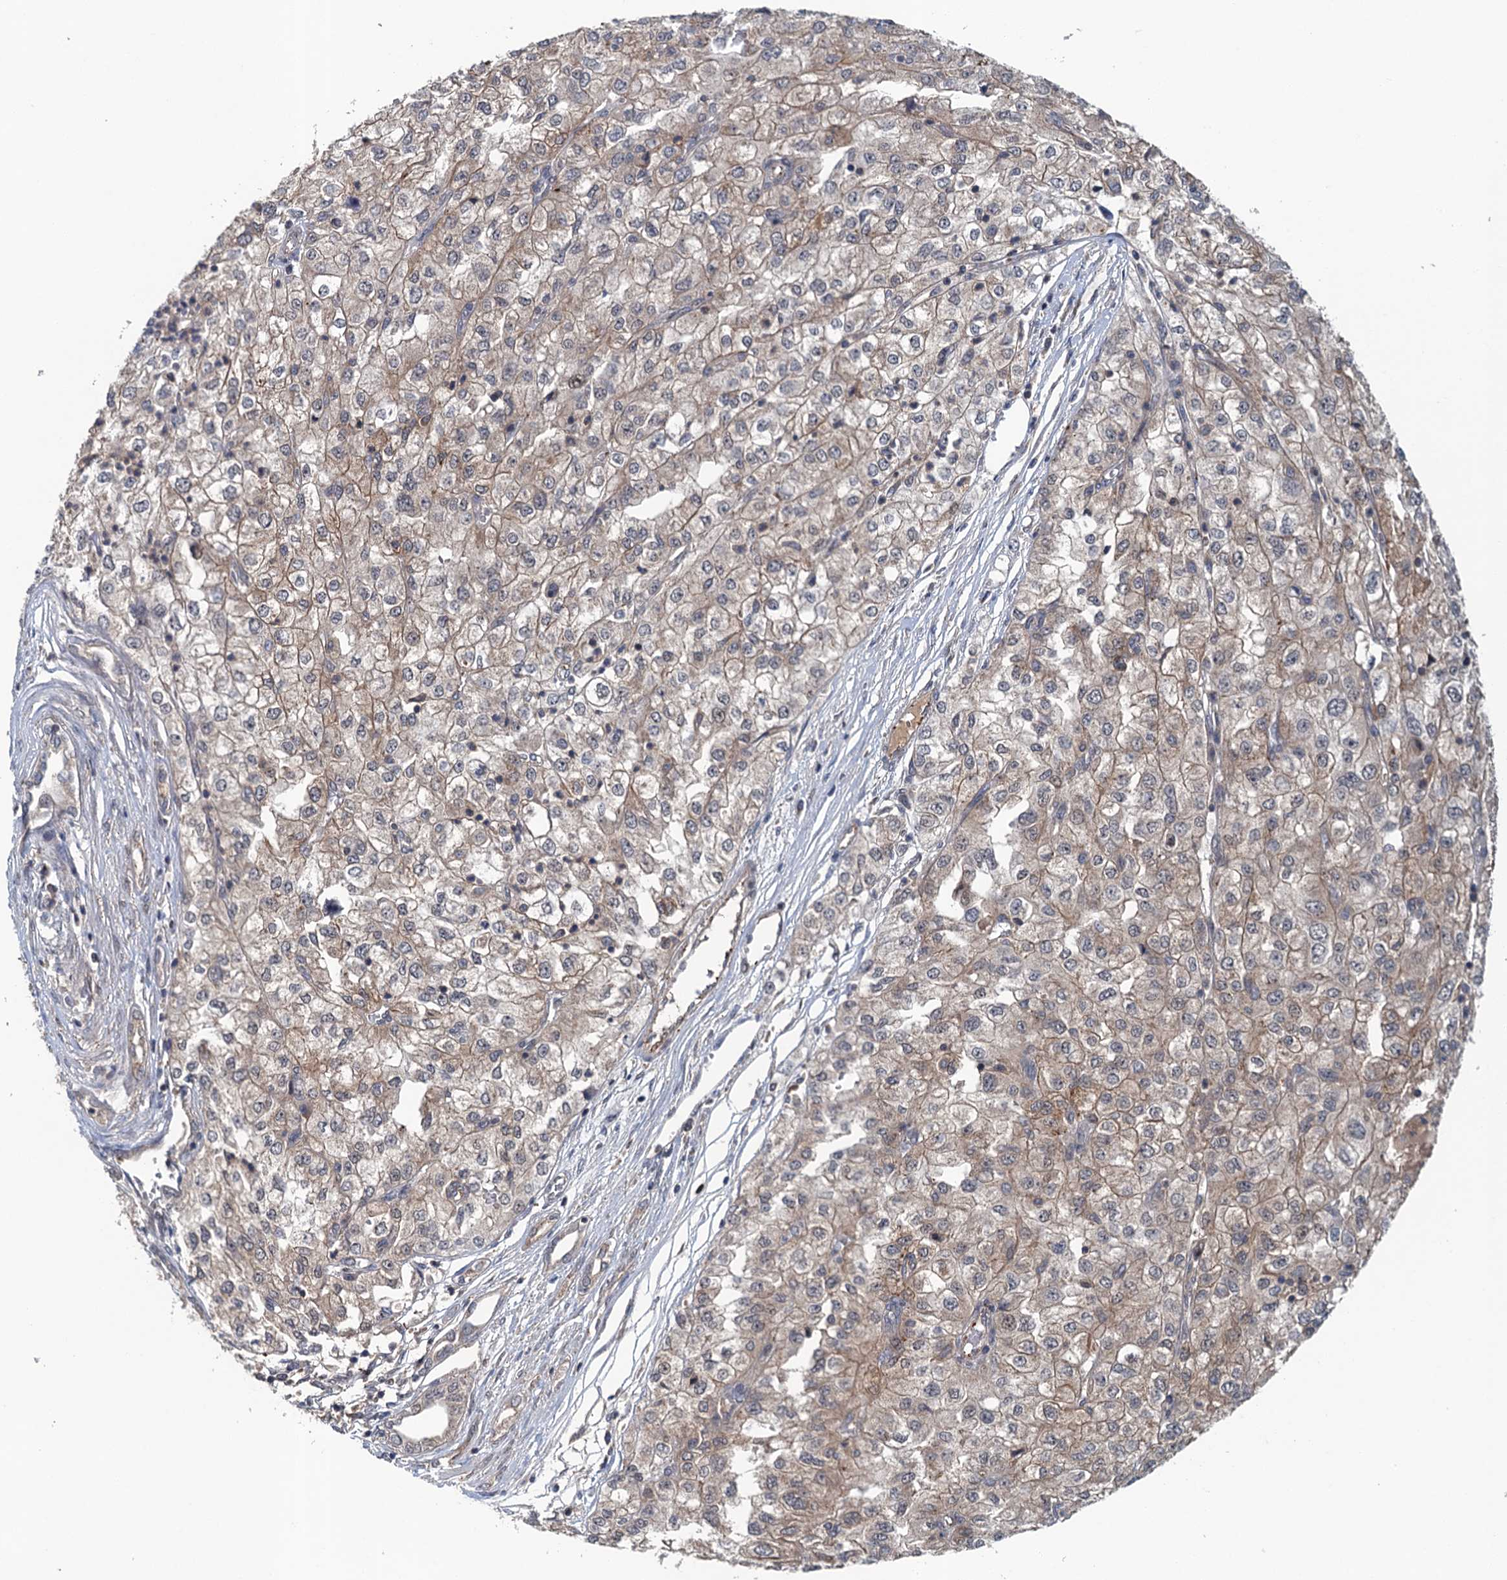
{"staining": {"intensity": "moderate", "quantity": "25%-75%", "location": "cytoplasmic/membranous"}, "tissue": "renal cancer", "cell_type": "Tumor cells", "image_type": "cancer", "snomed": [{"axis": "morphology", "description": "Adenocarcinoma, NOS"}, {"axis": "topography", "description": "Kidney"}], "caption": "The immunohistochemical stain labels moderate cytoplasmic/membranous expression in tumor cells of renal adenocarcinoma tissue. (IHC, brightfield microscopy, high magnification).", "gene": "RNF165", "patient": {"sex": "female", "age": 54}}